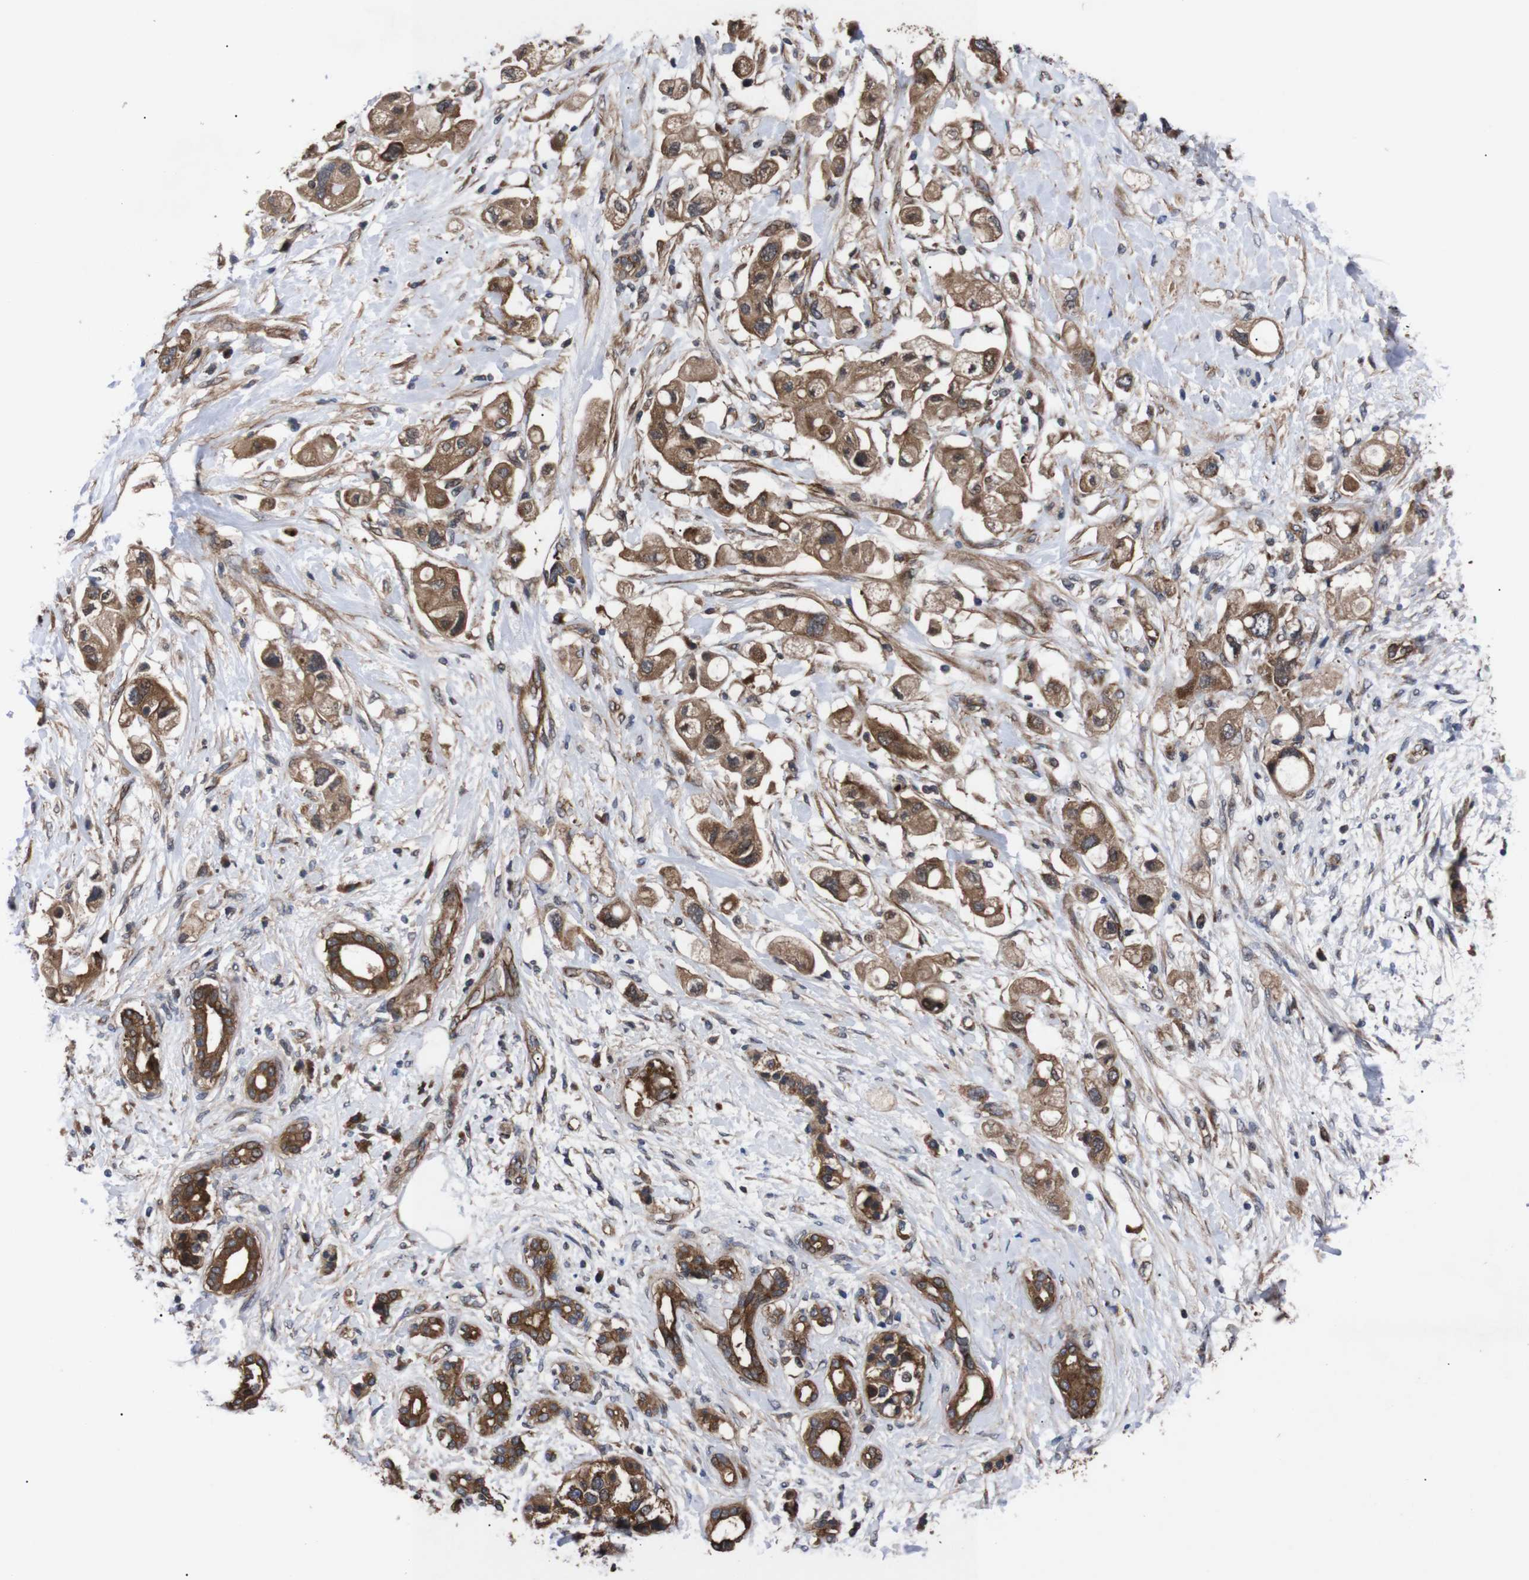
{"staining": {"intensity": "moderate", "quantity": ">75%", "location": "cytoplasmic/membranous"}, "tissue": "pancreatic cancer", "cell_type": "Tumor cells", "image_type": "cancer", "snomed": [{"axis": "morphology", "description": "Adenocarcinoma, NOS"}, {"axis": "topography", "description": "Pancreas"}], "caption": "There is medium levels of moderate cytoplasmic/membranous expression in tumor cells of pancreatic cancer (adenocarcinoma), as demonstrated by immunohistochemical staining (brown color).", "gene": "PAWR", "patient": {"sex": "female", "age": 56}}